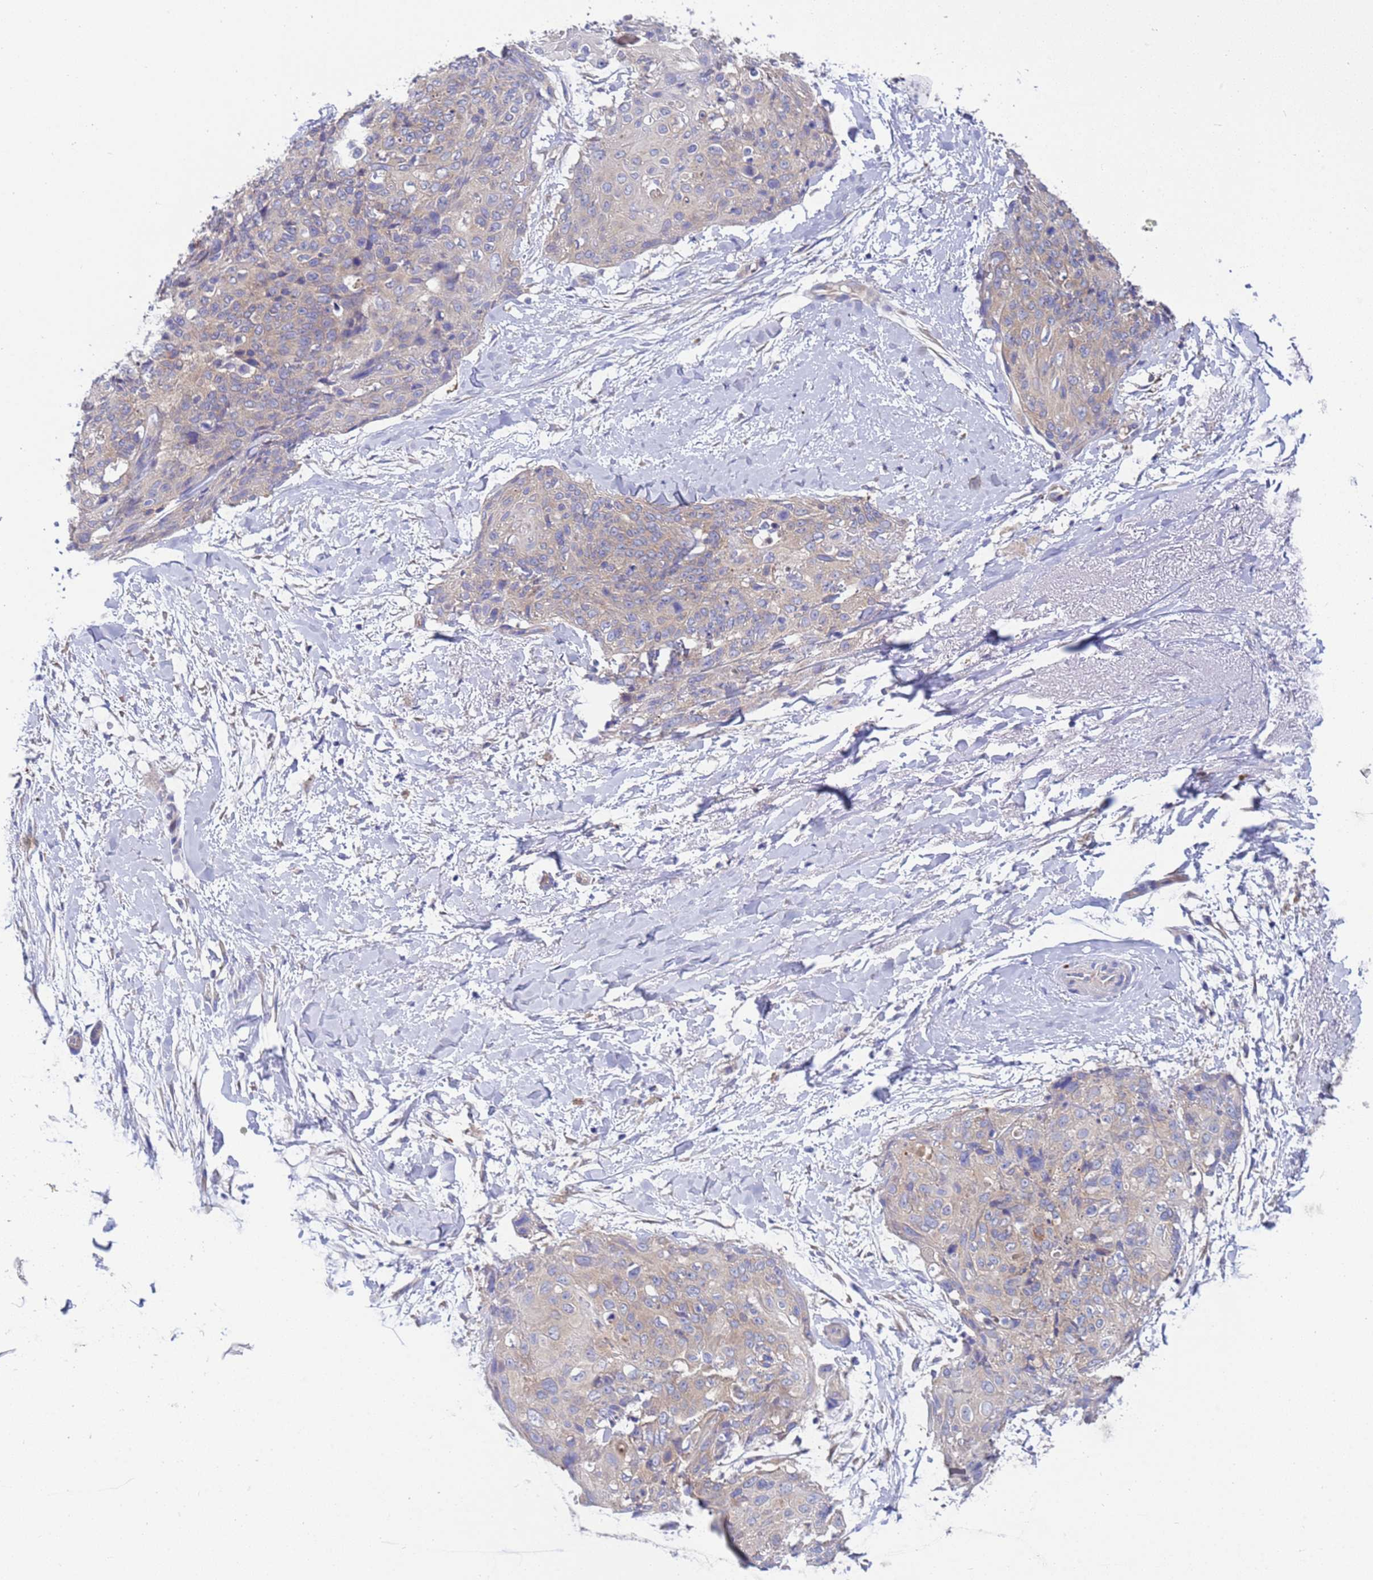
{"staining": {"intensity": "negative", "quantity": "none", "location": "none"}, "tissue": "skin cancer", "cell_type": "Tumor cells", "image_type": "cancer", "snomed": [{"axis": "morphology", "description": "Squamous cell carcinoma, NOS"}, {"axis": "topography", "description": "Skin"}, {"axis": "topography", "description": "Vulva"}], "caption": "A micrograph of skin cancer (squamous cell carcinoma) stained for a protein reveals no brown staining in tumor cells. (Stains: DAB (3,3'-diaminobenzidine) immunohistochemistry with hematoxylin counter stain, Microscopy: brightfield microscopy at high magnification).", "gene": "RC3H2", "patient": {"sex": "female", "age": 85}}